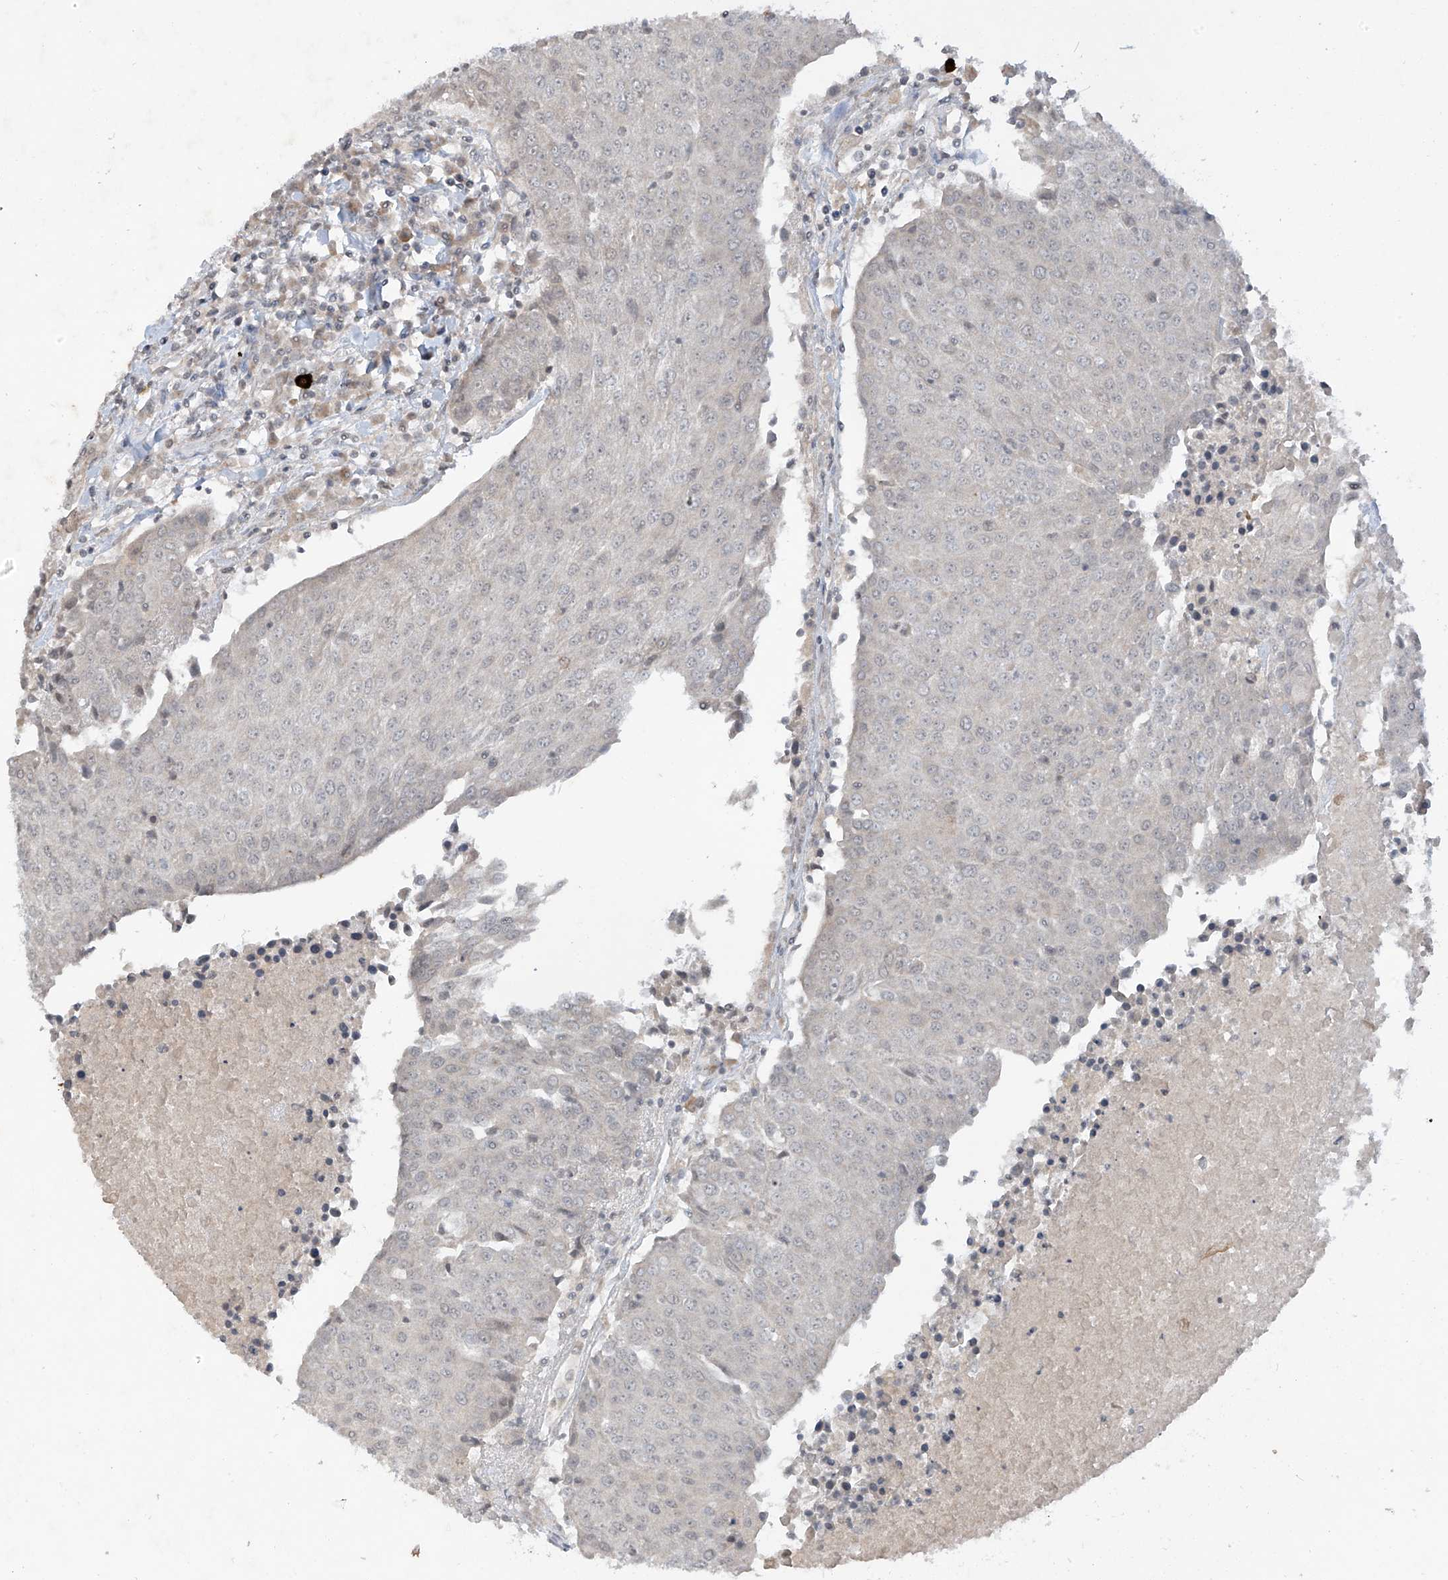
{"staining": {"intensity": "negative", "quantity": "none", "location": "none"}, "tissue": "urothelial cancer", "cell_type": "Tumor cells", "image_type": "cancer", "snomed": [{"axis": "morphology", "description": "Urothelial carcinoma, High grade"}, {"axis": "topography", "description": "Urinary bladder"}], "caption": "Human high-grade urothelial carcinoma stained for a protein using IHC shows no staining in tumor cells.", "gene": "DGKQ", "patient": {"sex": "female", "age": 85}}